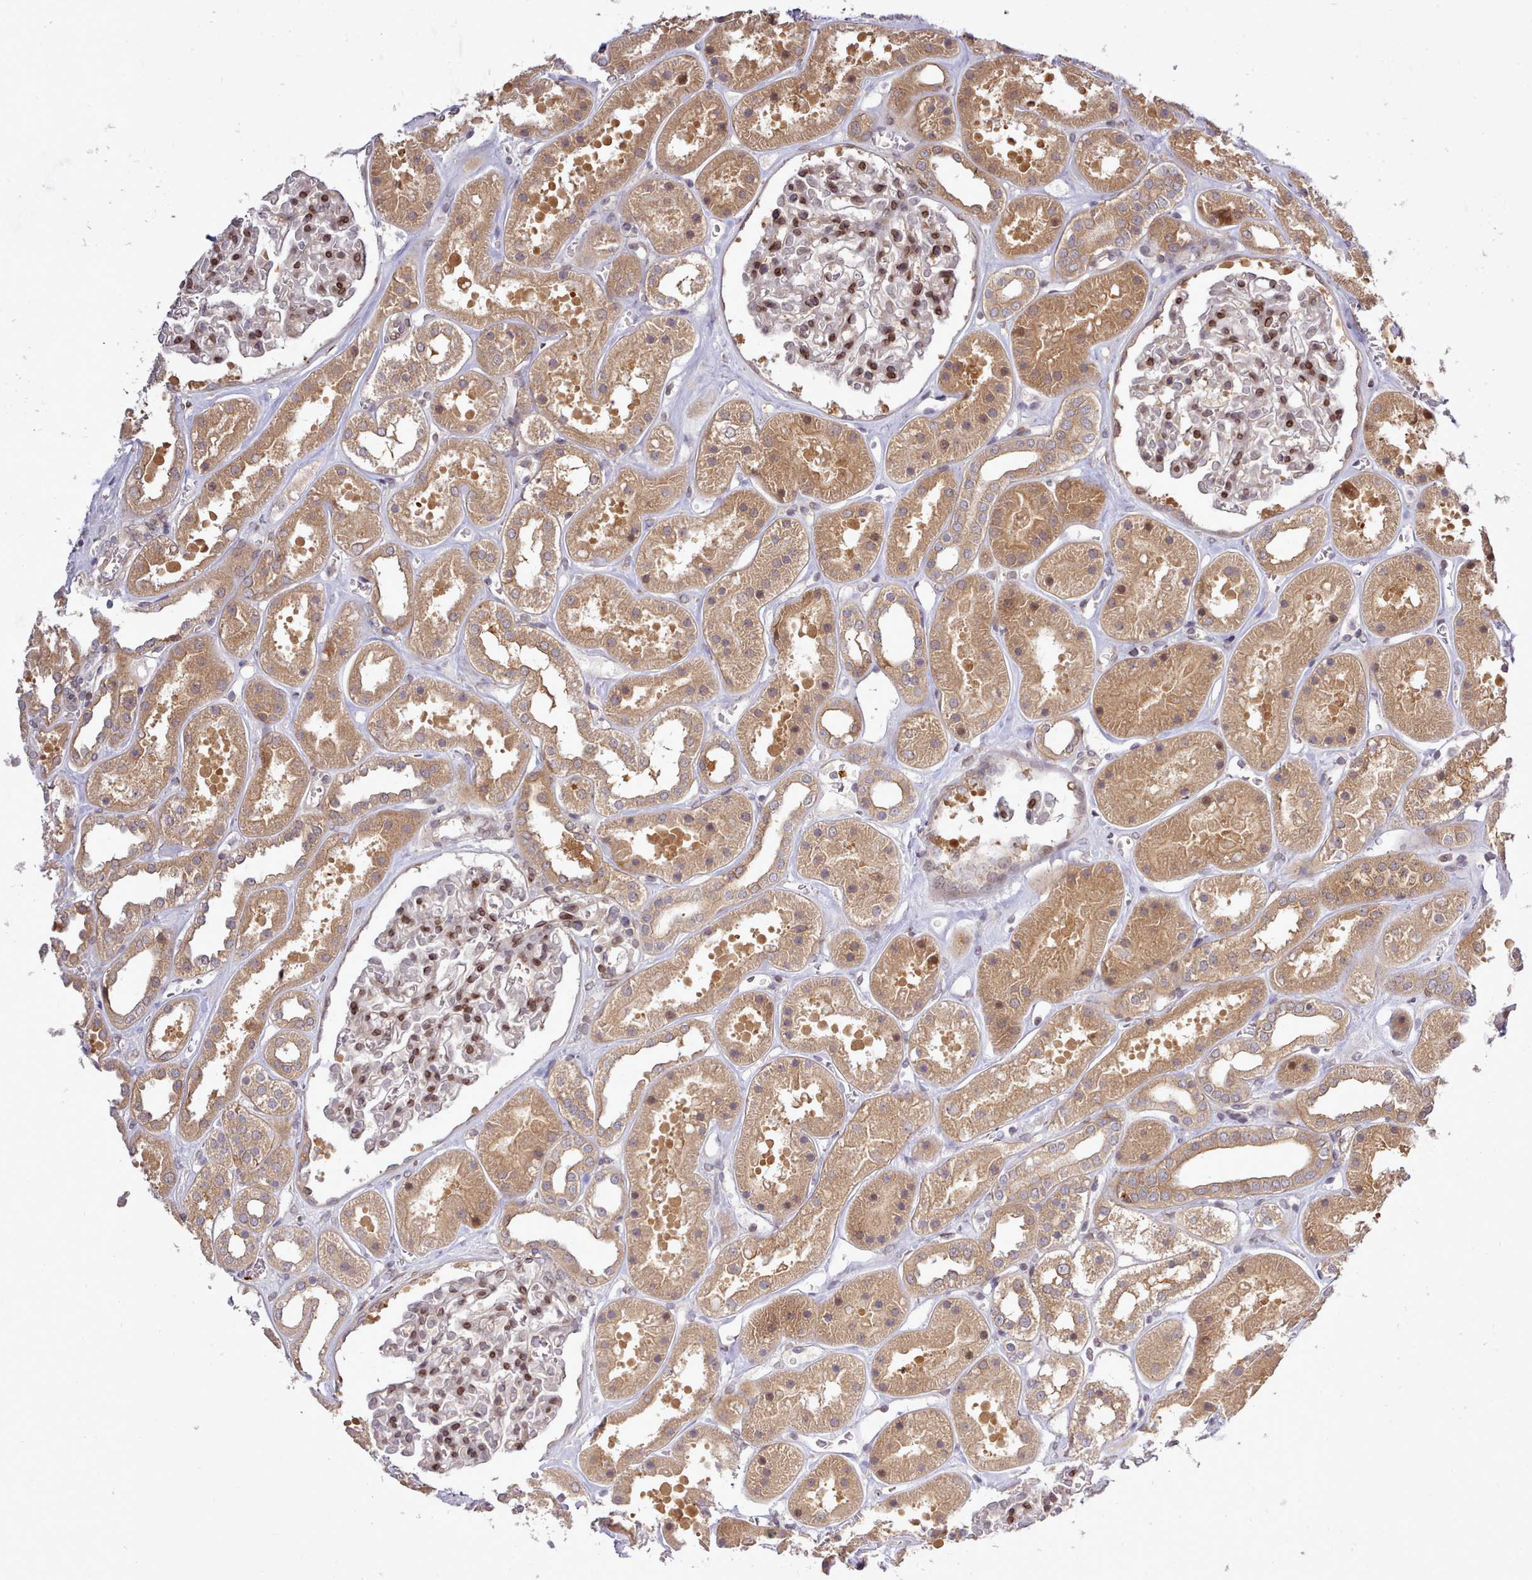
{"staining": {"intensity": "strong", "quantity": "25%-75%", "location": "nuclear"}, "tissue": "kidney", "cell_type": "Cells in glomeruli", "image_type": "normal", "snomed": [{"axis": "morphology", "description": "Normal tissue, NOS"}, {"axis": "topography", "description": "Kidney"}], "caption": "Immunohistochemistry photomicrograph of unremarkable kidney stained for a protein (brown), which shows high levels of strong nuclear expression in approximately 25%-75% of cells in glomeruli.", "gene": "UBE2G1", "patient": {"sex": "female", "age": 41}}